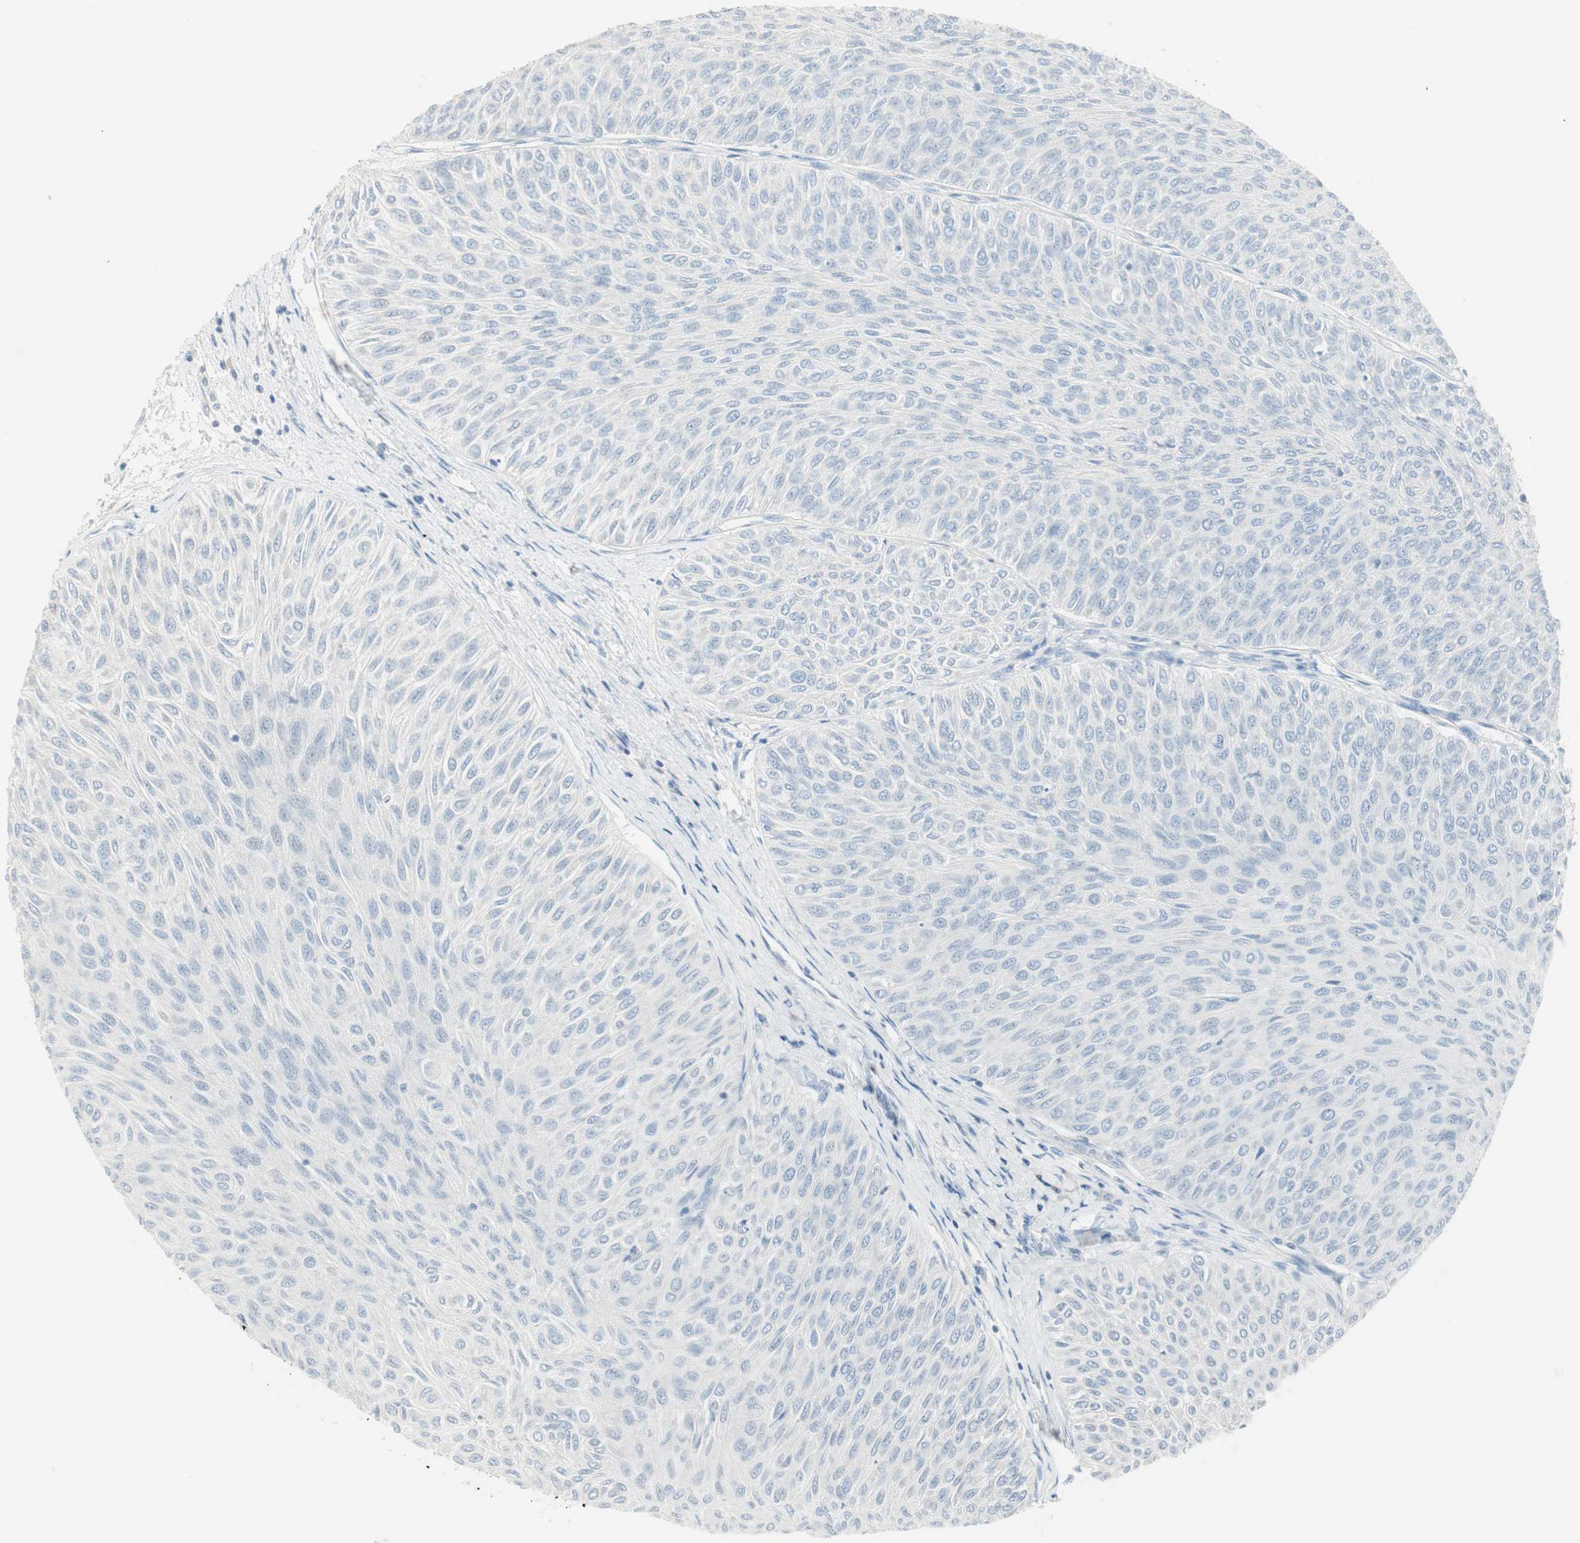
{"staining": {"intensity": "negative", "quantity": "none", "location": "none"}, "tissue": "urothelial cancer", "cell_type": "Tumor cells", "image_type": "cancer", "snomed": [{"axis": "morphology", "description": "Urothelial carcinoma, Low grade"}, {"axis": "topography", "description": "Urinary bladder"}], "caption": "Immunohistochemistry (IHC) photomicrograph of urothelial cancer stained for a protein (brown), which demonstrates no expression in tumor cells. The staining is performed using DAB brown chromogen with nuclei counter-stained in using hematoxylin.", "gene": "PRTN3", "patient": {"sex": "male", "age": 78}}